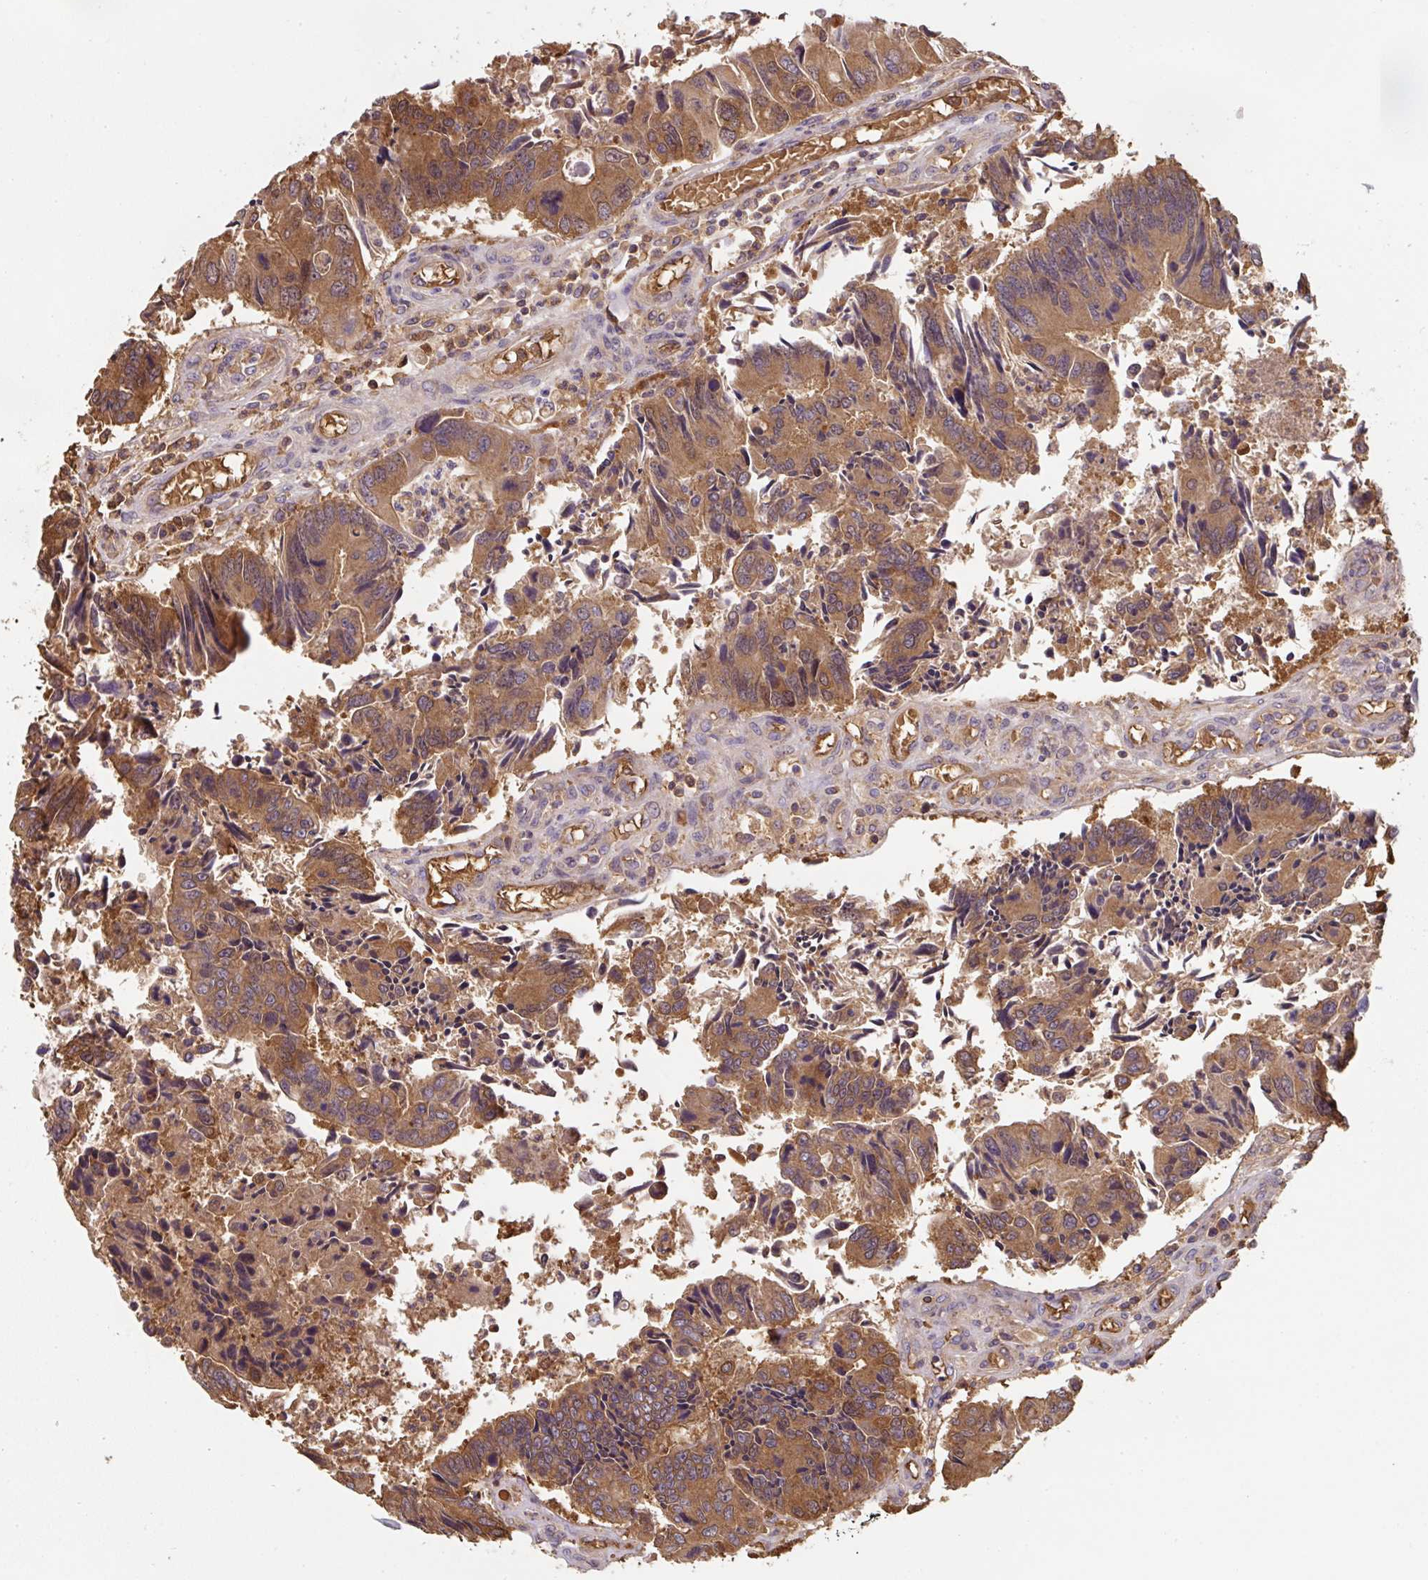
{"staining": {"intensity": "moderate", "quantity": ">75%", "location": "cytoplasmic/membranous"}, "tissue": "colorectal cancer", "cell_type": "Tumor cells", "image_type": "cancer", "snomed": [{"axis": "morphology", "description": "Adenocarcinoma, NOS"}, {"axis": "topography", "description": "Colon"}], "caption": "Protein staining of adenocarcinoma (colorectal) tissue exhibits moderate cytoplasmic/membranous staining in approximately >75% of tumor cells. (Stains: DAB in brown, nuclei in blue, Microscopy: brightfield microscopy at high magnification).", "gene": "ST13", "patient": {"sex": "female", "age": 67}}